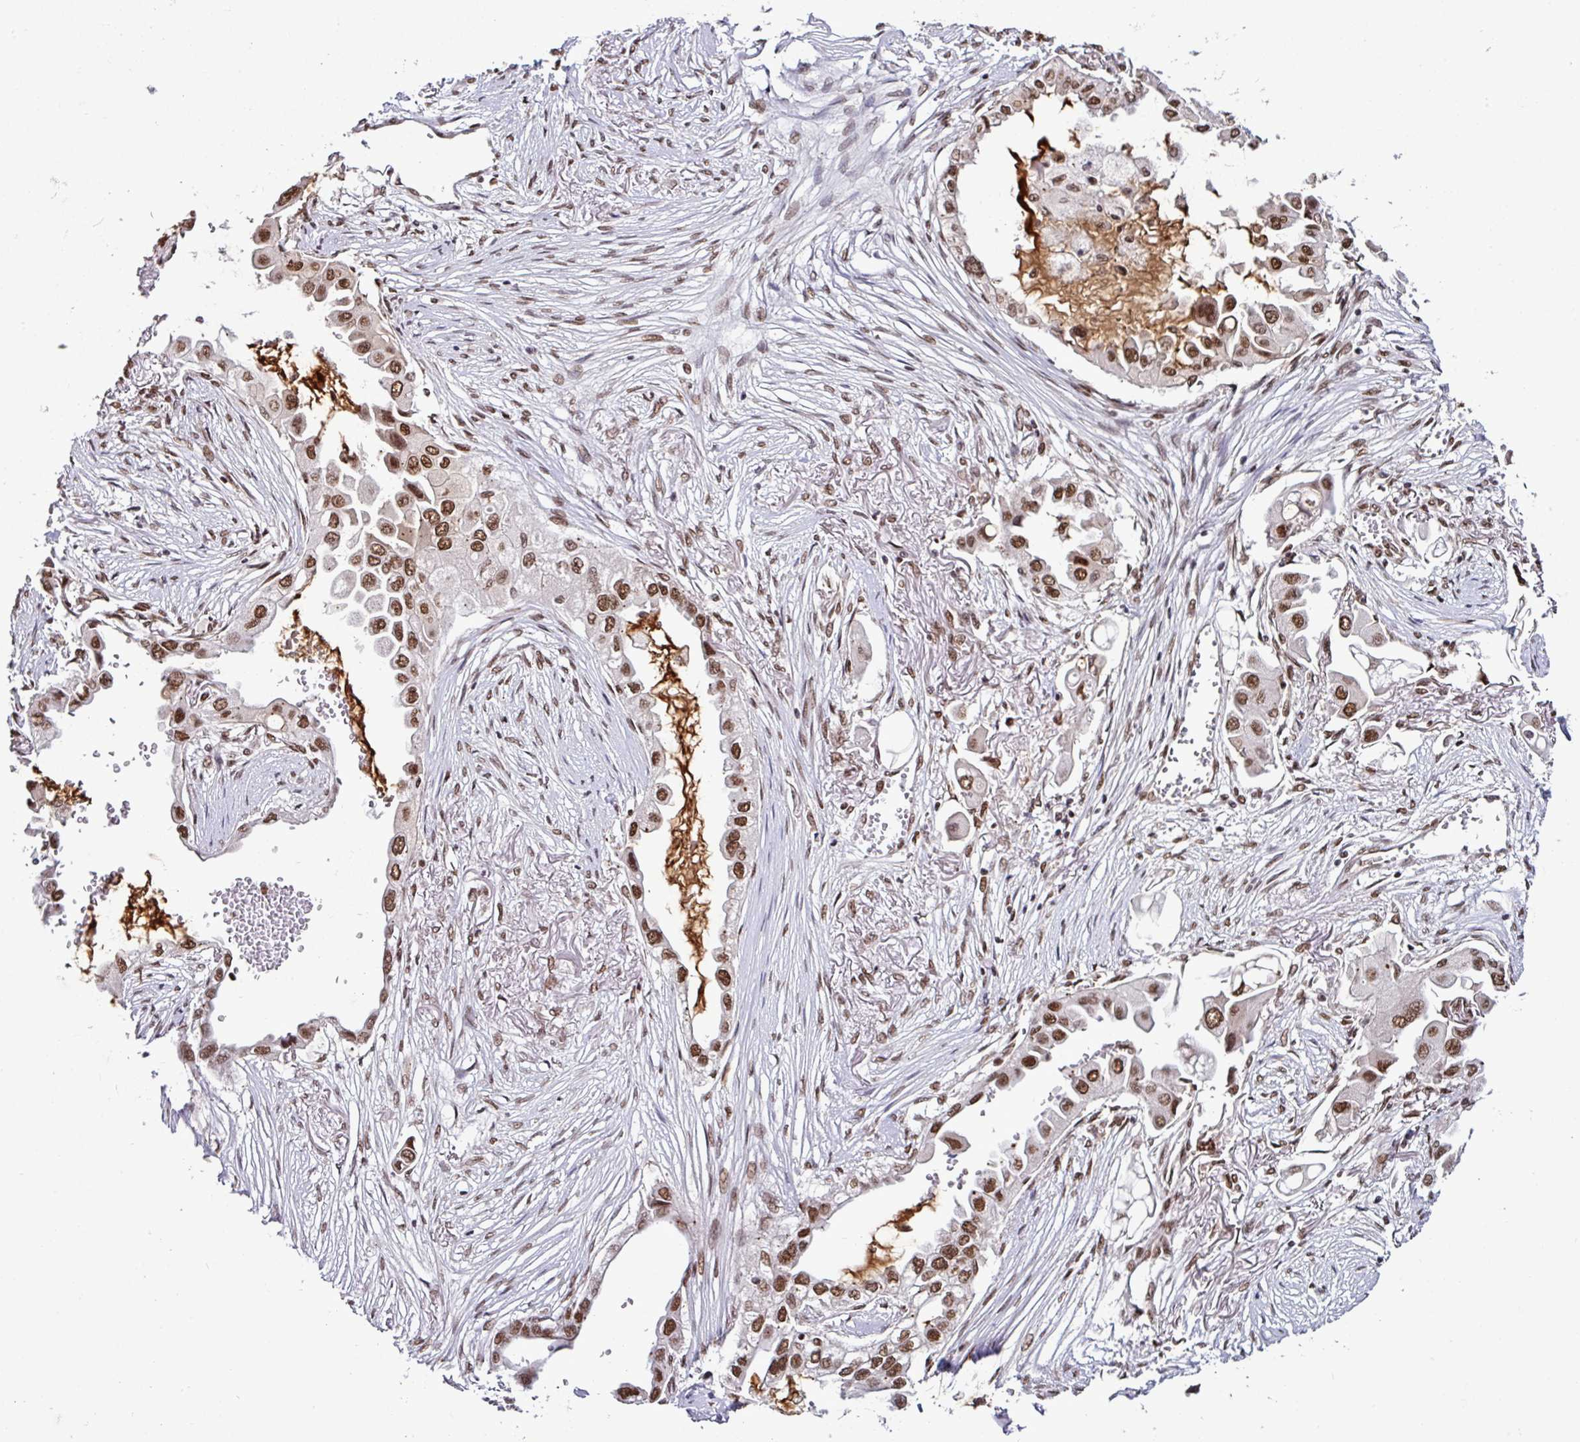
{"staining": {"intensity": "moderate", "quantity": ">75%", "location": "nuclear"}, "tissue": "lung cancer", "cell_type": "Tumor cells", "image_type": "cancer", "snomed": [{"axis": "morphology", "description": "Adenocarcinoma, NOS"}, {"axis": "topography", "description": "Lung"}], "caption": "The histopathology image demonstrates immunohistochemical staining of lung cancer. There is moderate nuclear staining is identified in about >75% of tumor cells. (brown staining indicates protein expression, while blue staining denotes nuclei).", "gene": "MORF4L2", "patient": {"sex": "female", "age": 76}}